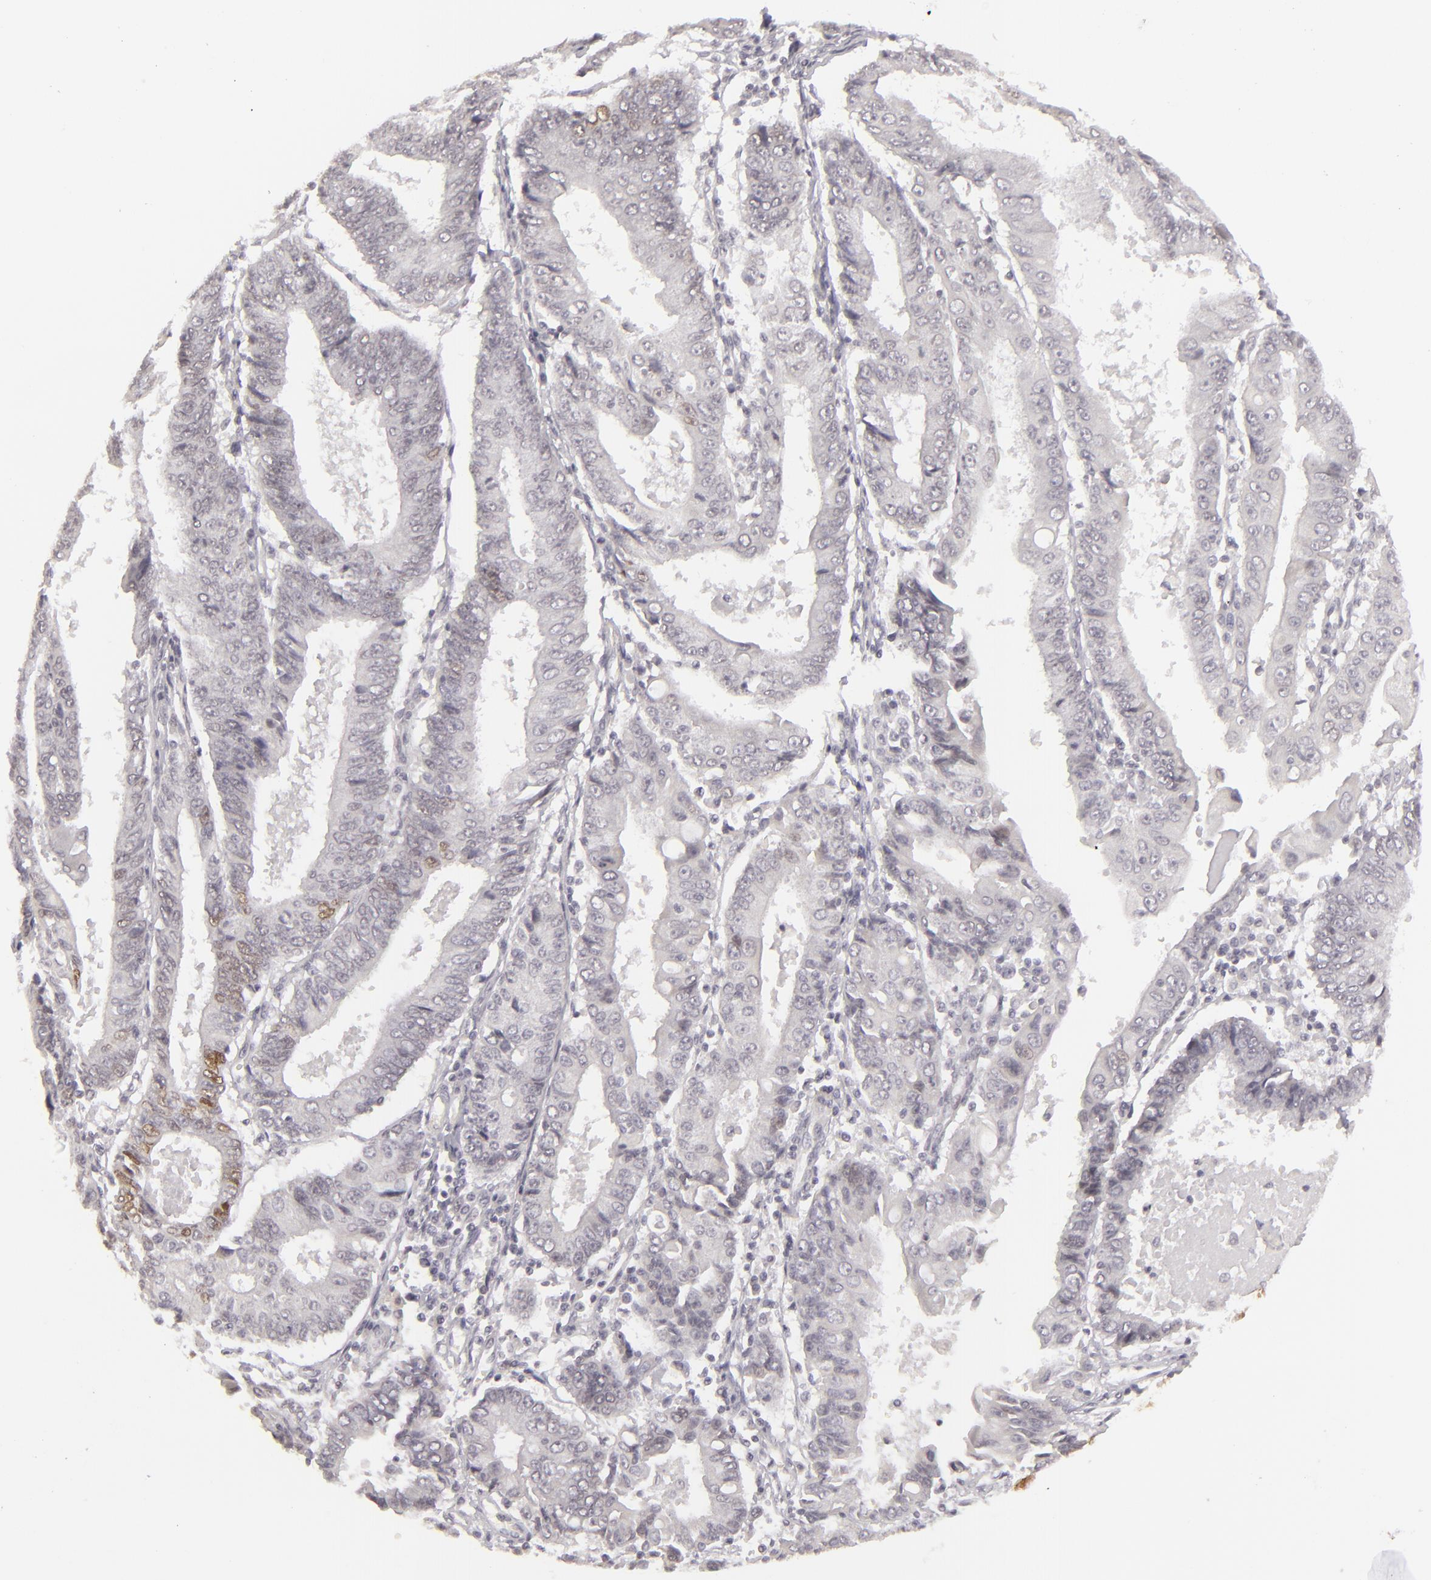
{"staining": {"intensity": "weak", "quantity": "<25%", "location": "nuclear"}, "tissue": "endometrial cancer", "cell_type": "Tumor cells", "image_type": "cancer", "snomed": [{"axis": "morphology", "description": "Adenocarcinoma, NOS"}, {"axis": "topography", "description": "Endometrium"}], "caption": "Immunohistochemistry of adenocarcinoma (endometrial) shows no staining in tumor cells.", "gene": "SIX1", "patient": {"sex": "female", "age": 75}}